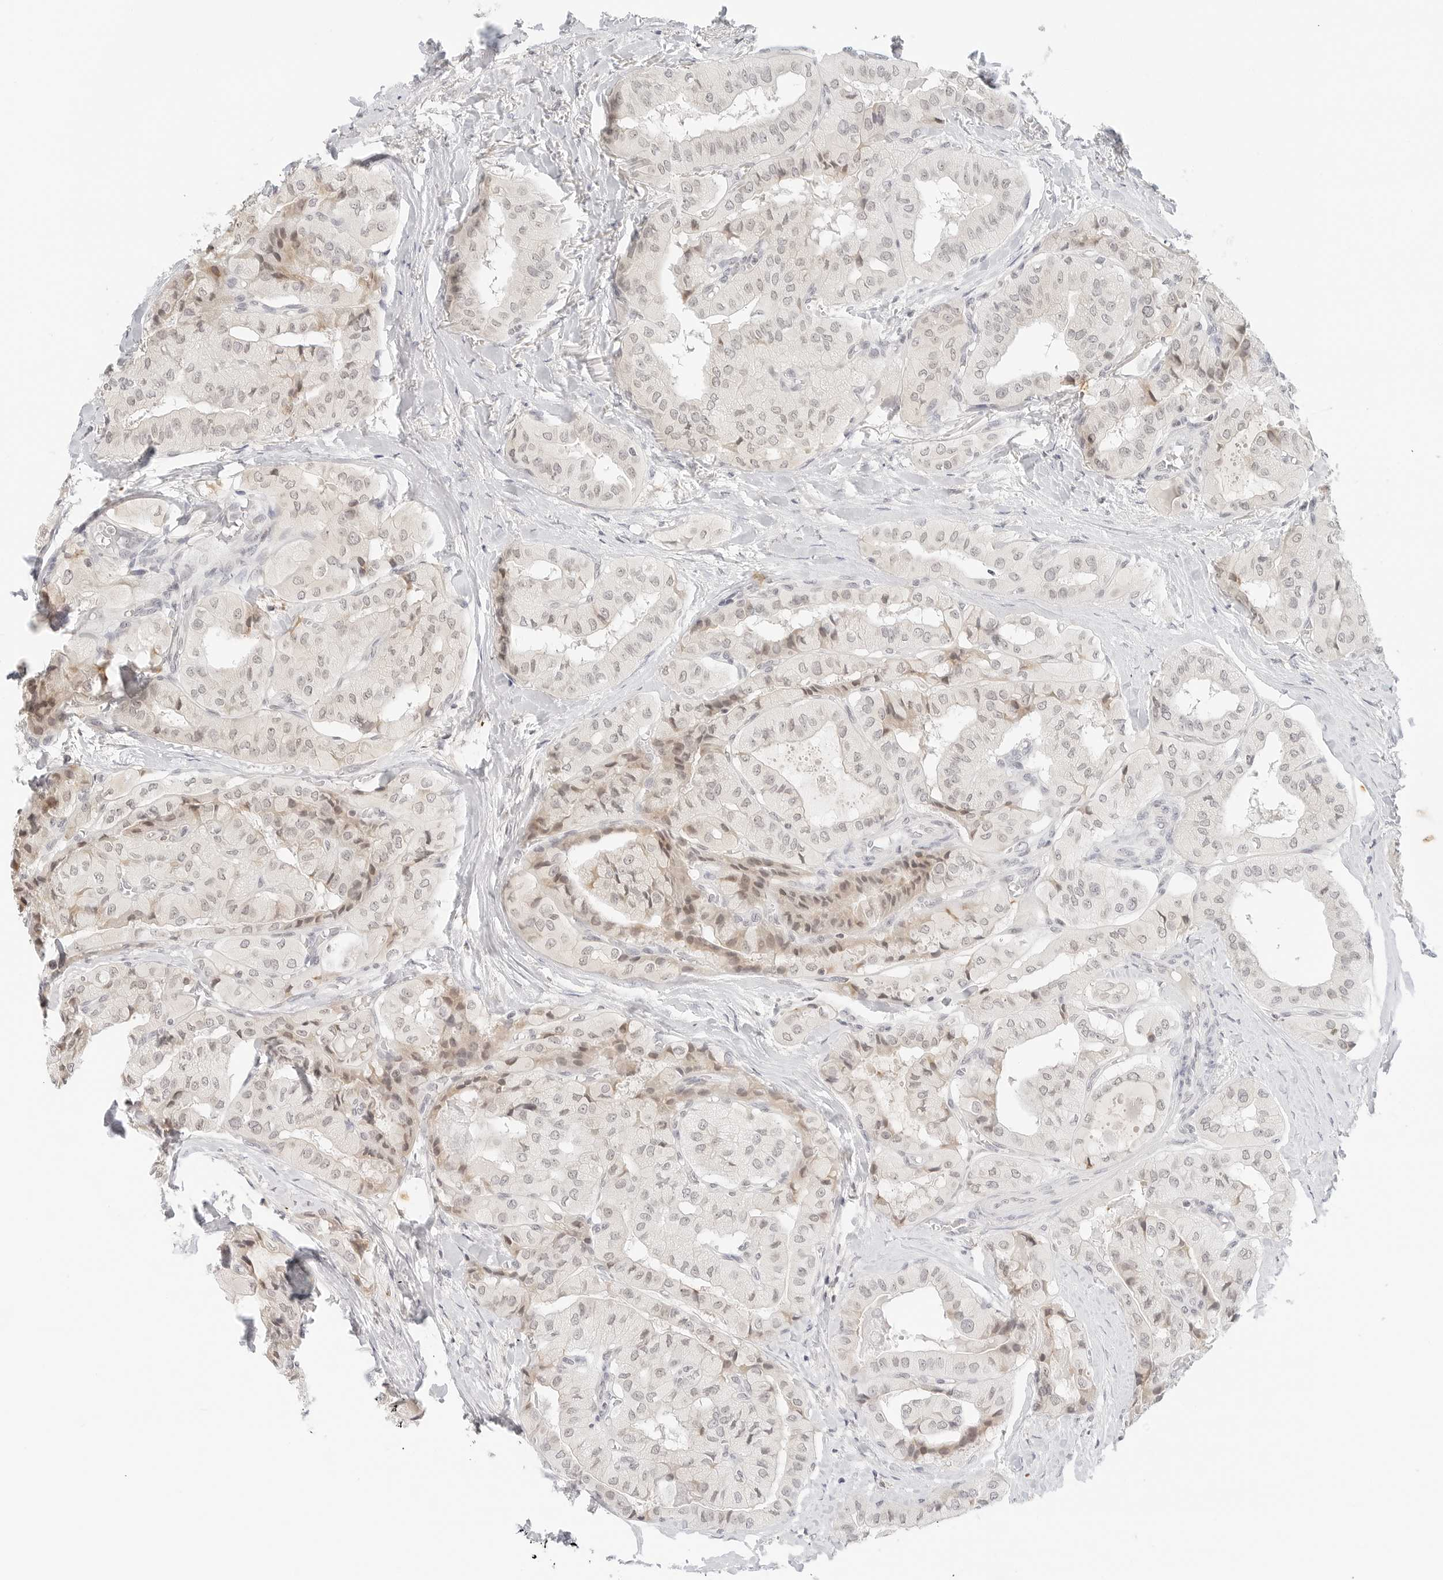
{"staining": {"intensity": "negative", "quantity": "none", "location": "none"}, "tissue": "thyroid cancer", "cell_type": "Tumor cells", "image_type": "cancer", "snomed": [{"axis": "morphology", "description": "Papillary adenocarcinoma, NOS"}, {"axis": "topography", "description": "Thyroid gland"}], "caption": "Immunohistochemical staining of papillary adenocarcinoma (thyroid) displays no significant positivity in tumor cells. The staining is performed using DAB (3,3'-diaminobenzidine) brown chromogen with nuclei counter-stained in using hematoxylin.", "gene": "NEO1", "patient": {"sex": "female", "age": 59}}